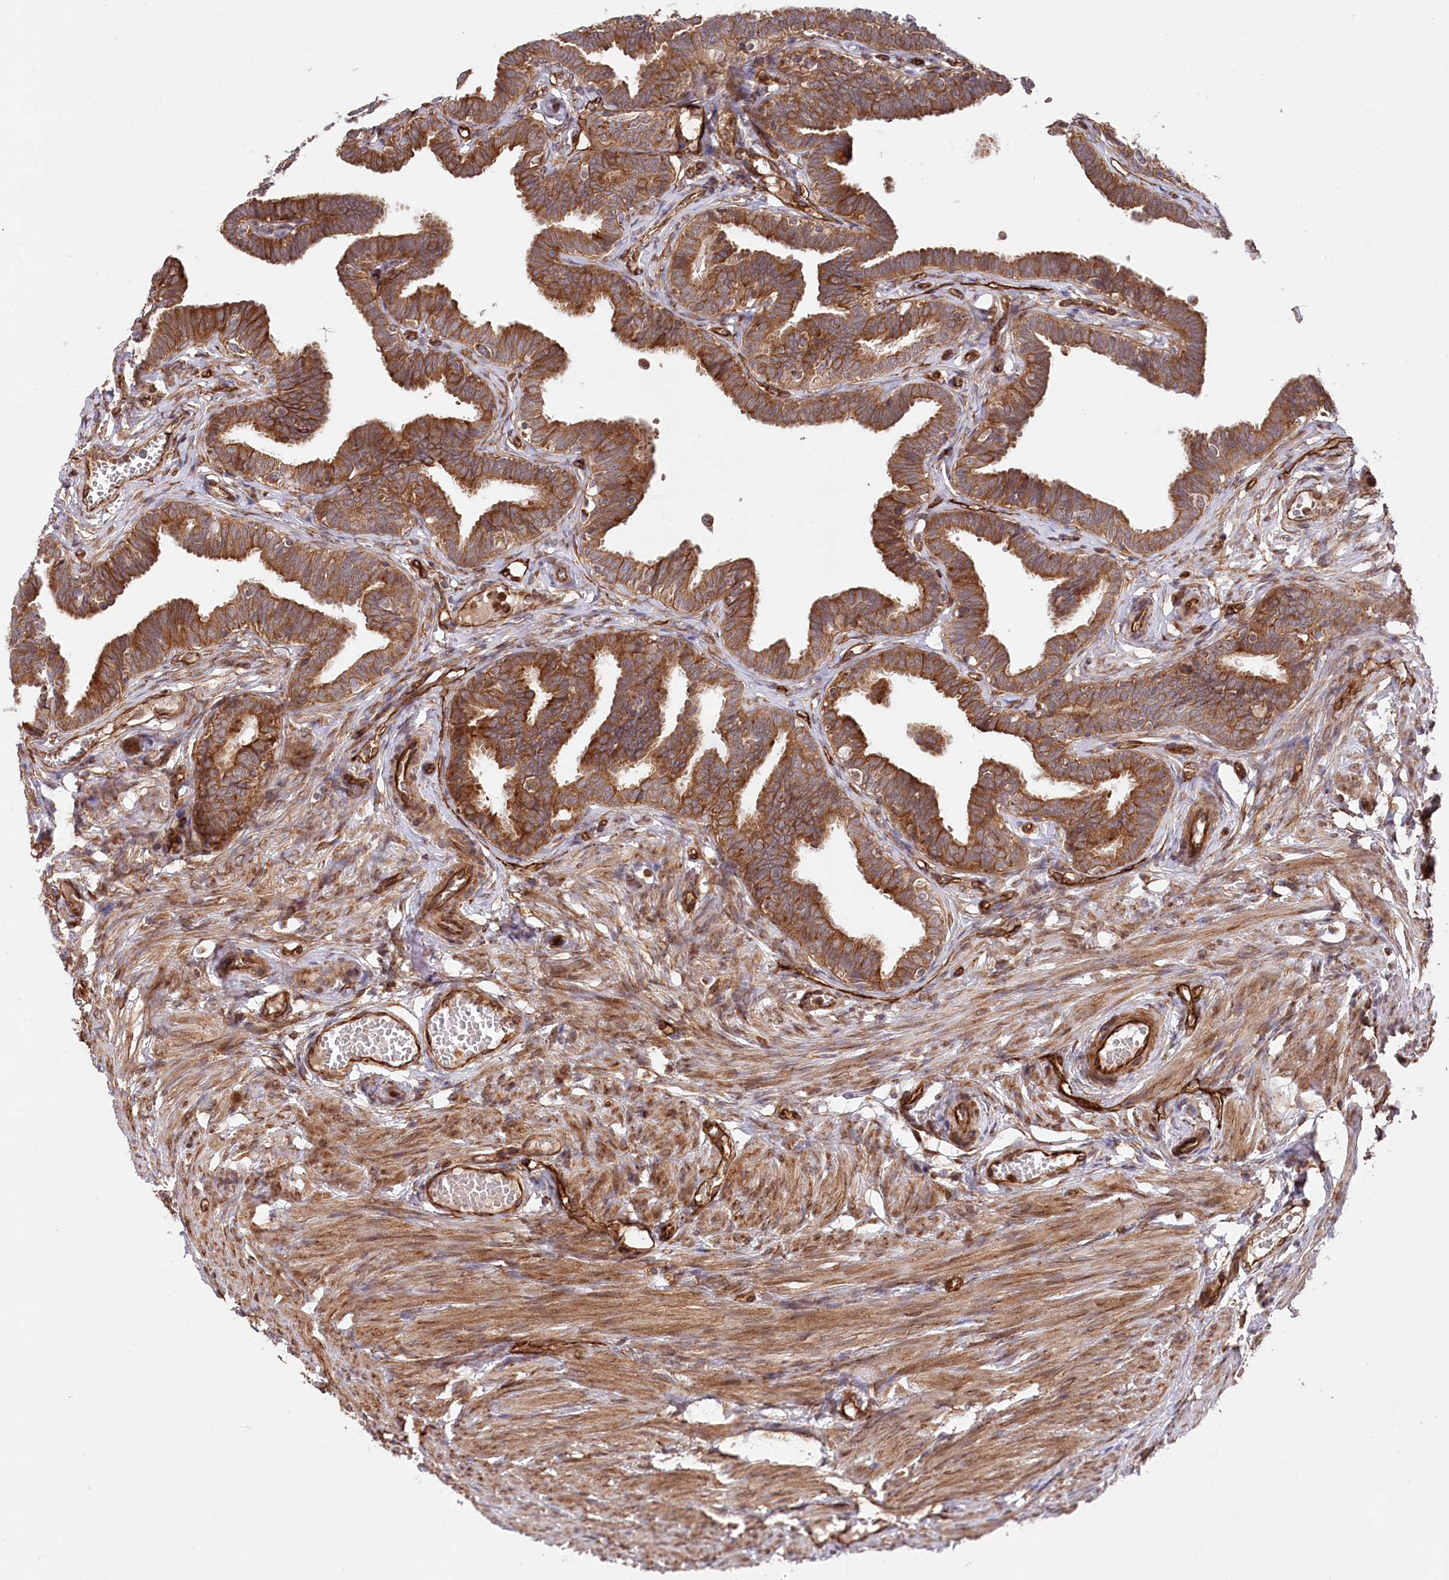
{"staining": {"intensity": "strong", "quantity": ">75%", "location": "cytoplasmic/membranous"}, "tissue": "fallopian tube", "cell_type": "Glandular cells", "image_type": "normal", "snomed": [{"axis": "morphology", "description": "Normal tissue, NOS"}, {"axis": "topography", "description": "Fallopian tube"}, {"axis": "topography", "description": "Ovary"}], "caption": "IHC of unremarkable fallopian tube demonstrates high levels of strong cytoplasmic/membranous positivity in about >75% of glandular cells.", "gene": "MTPAP", "patient": {"sex": "female", "age": 23}}